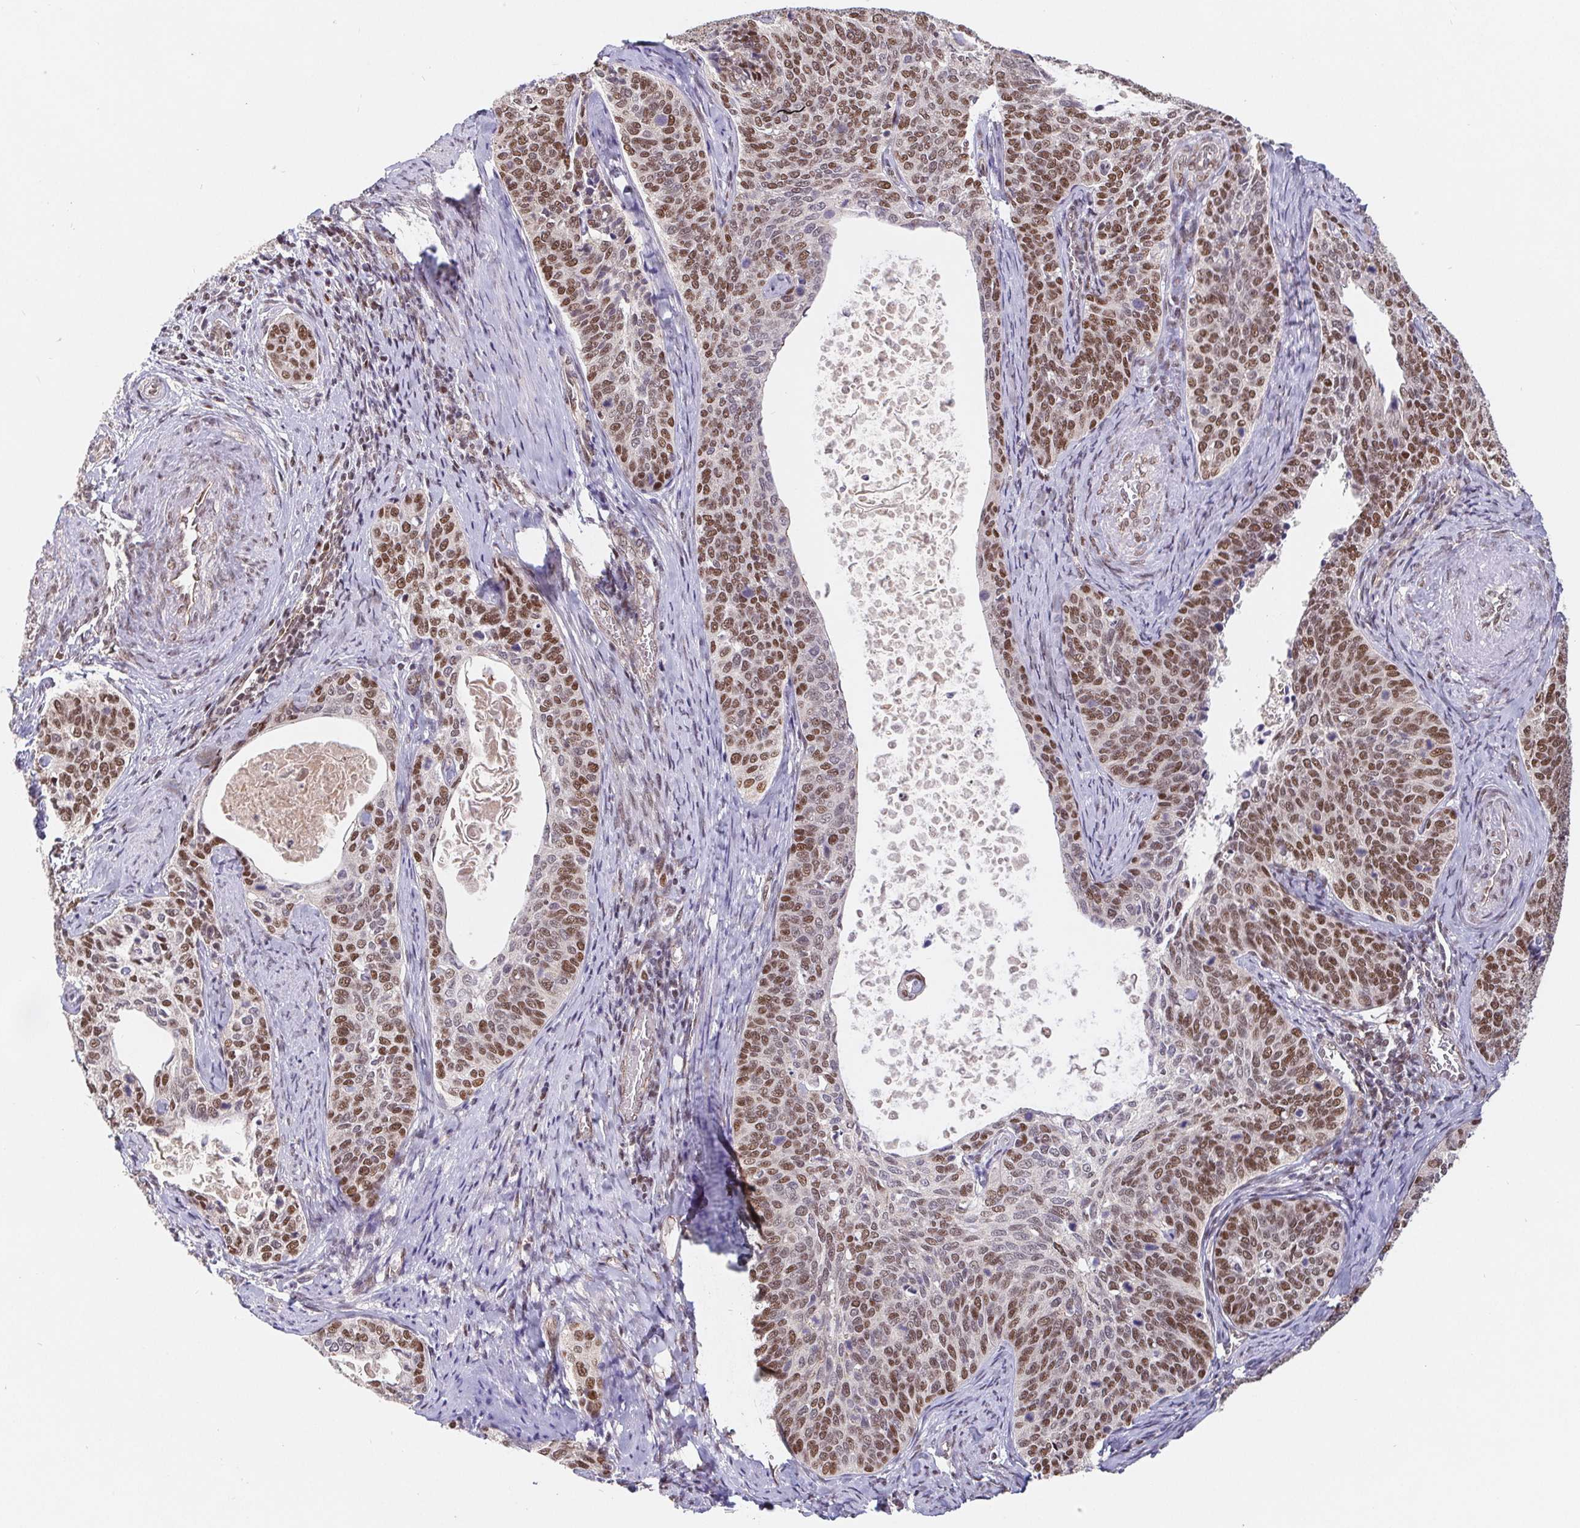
{"staining": {"intensity": "moderate", "quantity": ">75%", "location": "nuclear"}, "tissue": "cervical cancer", "cell_type": "Tumor cells", "image_type": "cancer", "snomed": [{"axis": "morphology", "description": "Squamous cell carcinoma, NOS"}, {"axis": "topography", "description": "Cervix"}], "caption": "DAB immunohistochemical staining of human squamous cell carcinoma (cervical) exhibits moderate nuclear protein positivity in about >75% of tumor cells. Immunohistochemistry stains the protein in brown and the nuclei are stained blue.", "gene": "POU2F1", "patient": {"sex": "female", "age": 69}}